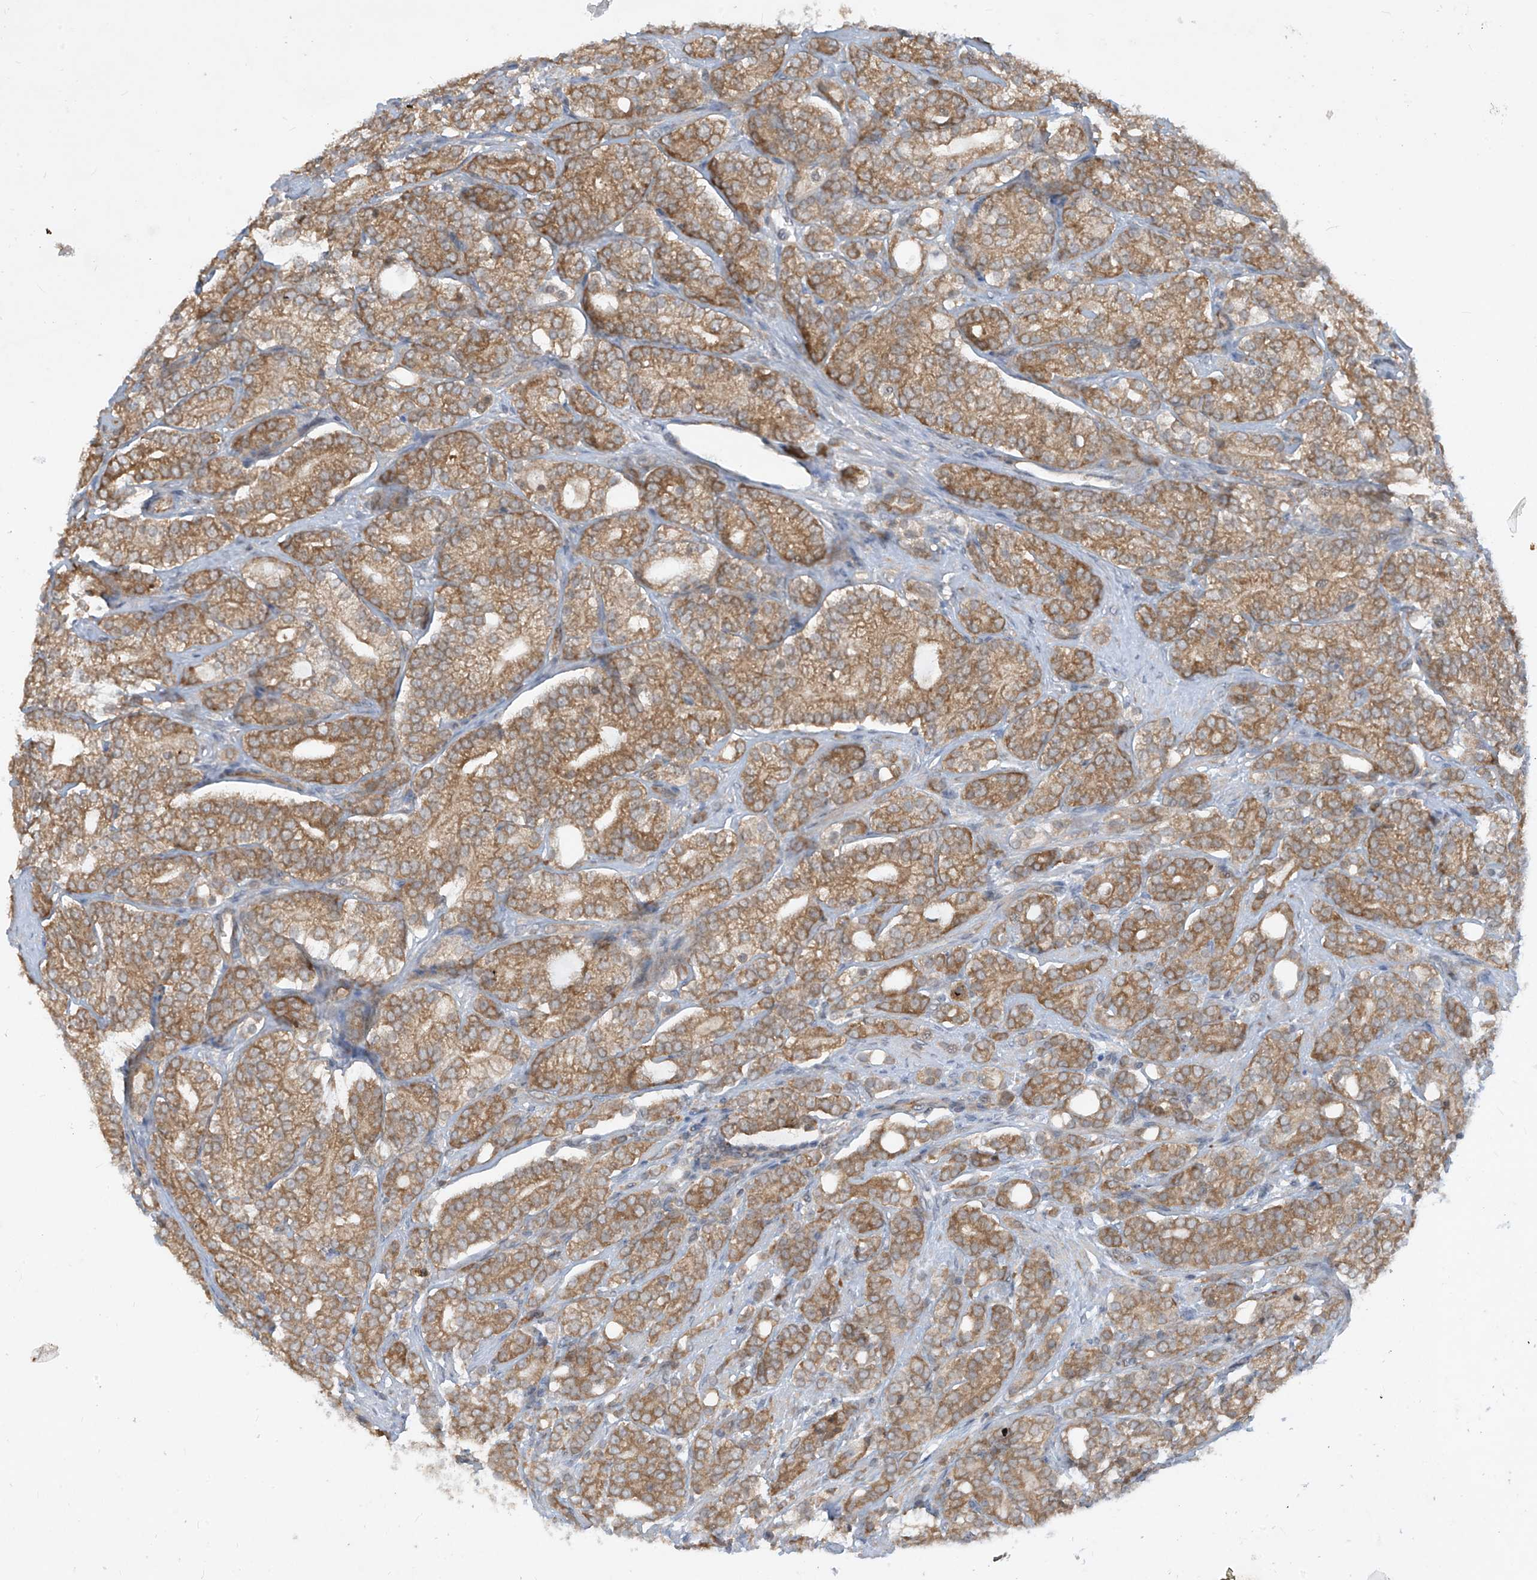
{"staining": {"intensity": "moderate", "quantity": ">75%", "location": "cytoplasmic/membranous"}, "tissue": "prostate cancer", "cell_type": "Tumor cells", "image_type": "cancer", "snomed": [{"axis": "morphology", "description": "Adenocarcinoma, High grade"}, {"axis": "topography", "description": "Prostate"}], "caption": "Prostate high-grade adenocarcinoma stained with IHC reveals moderate cytoplasmic/membranous positivity in approximately >75% of tumor cells. (IHC, brightfield microscopy, high magnification).", "gene": "RPL34", "patient": {"sex": "male", "age": 57}}